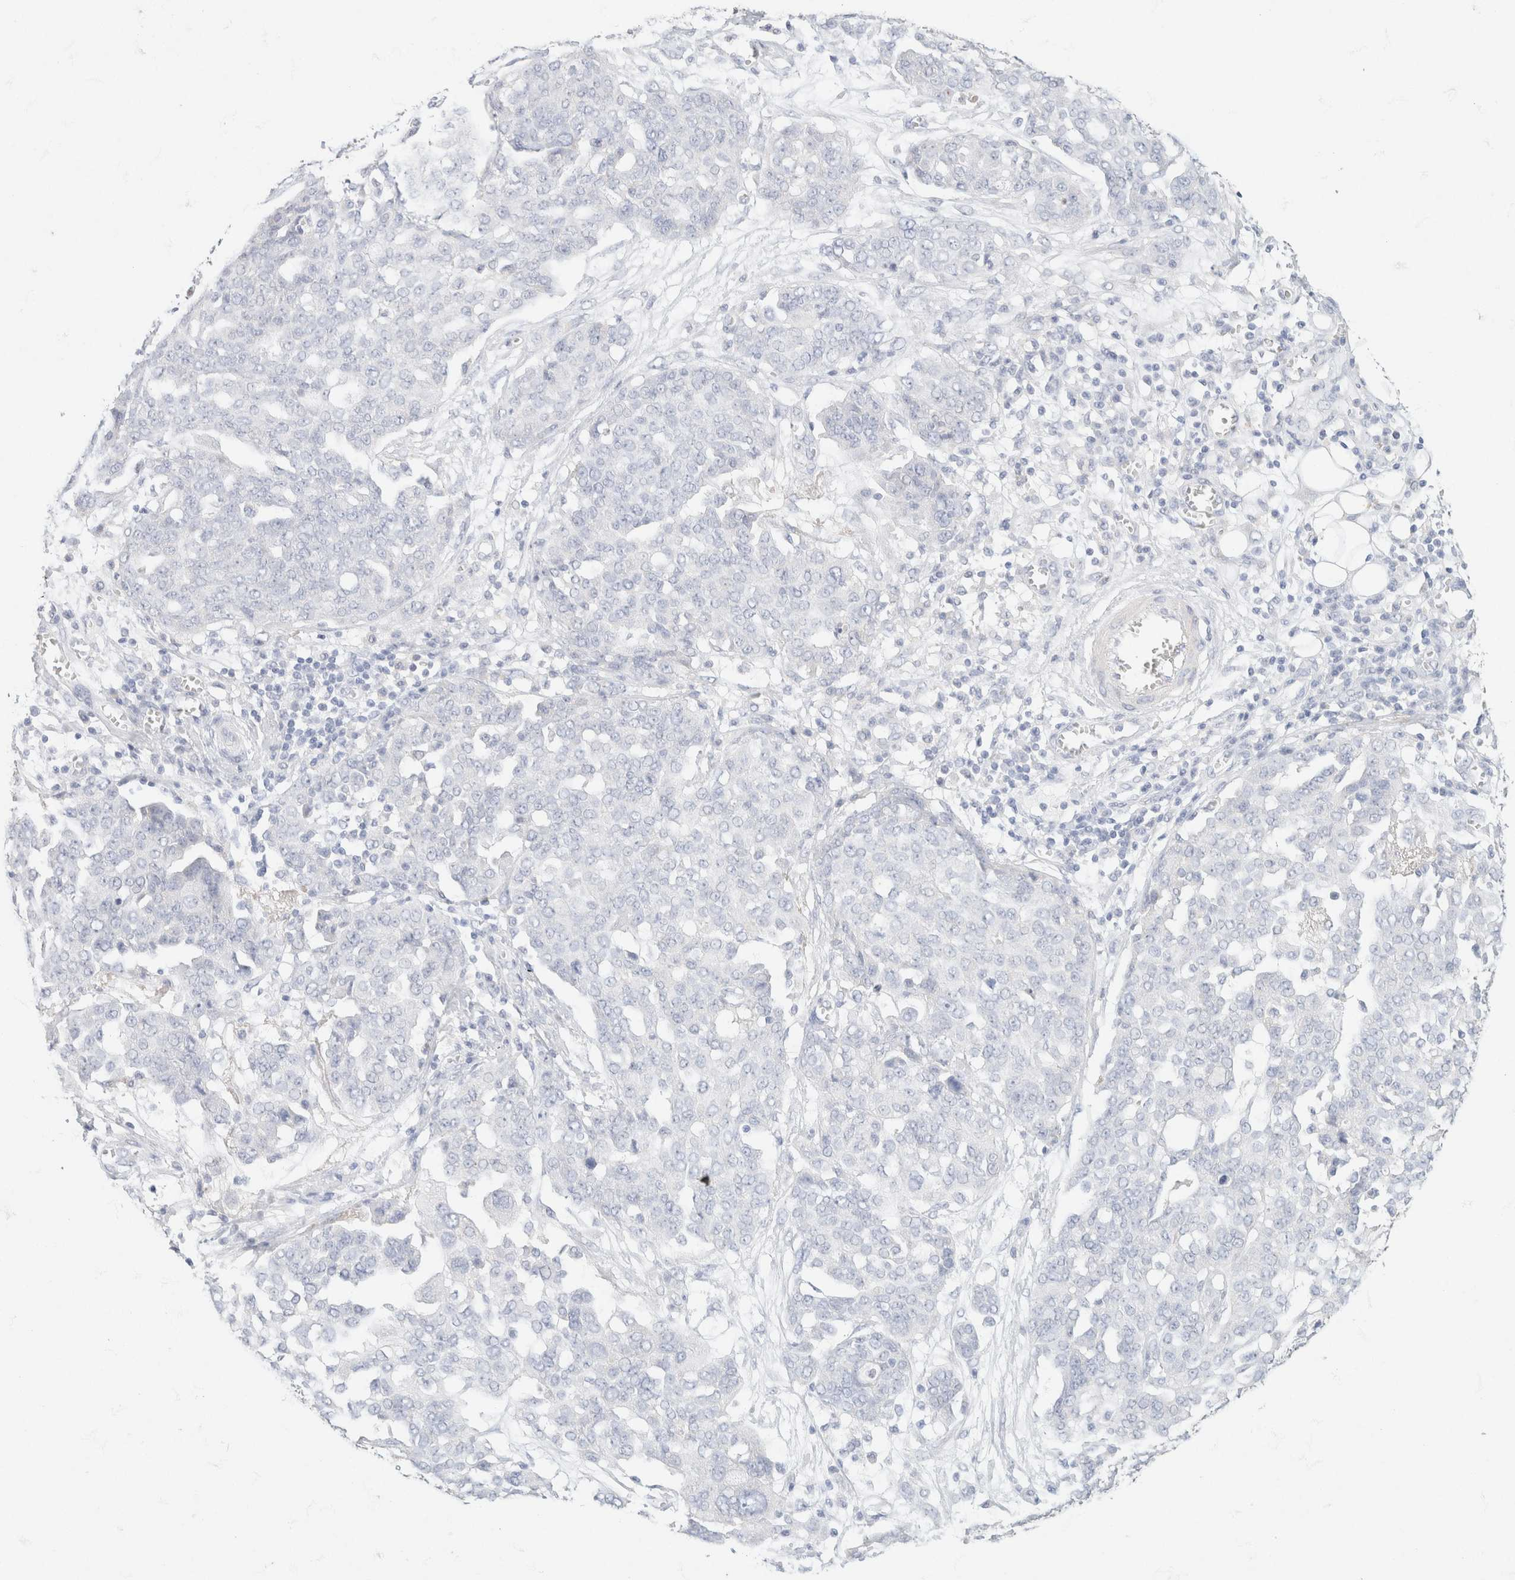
{"staining": {"intensity": "negative", "quantity": "none", "location": "none"}, "tissue": "ovarian cancer", "cell_type": "Tumor cells", "image_type": "cancer", "snomed": [{"axis": "morphology", "description": "Cystadenocarcinoma, serous, NOS"}, {"axis": "topography", "description": "Soft tissue"}, {"axis": "topography", "description": "Ovary"}], "caption": "Histopathology image shows no significant protein staining in tumor cells of ovarian cancer (serous cystadenocarcinoma).", "gene": "CA12", "patient": {"sex": "female", "age": 57}}